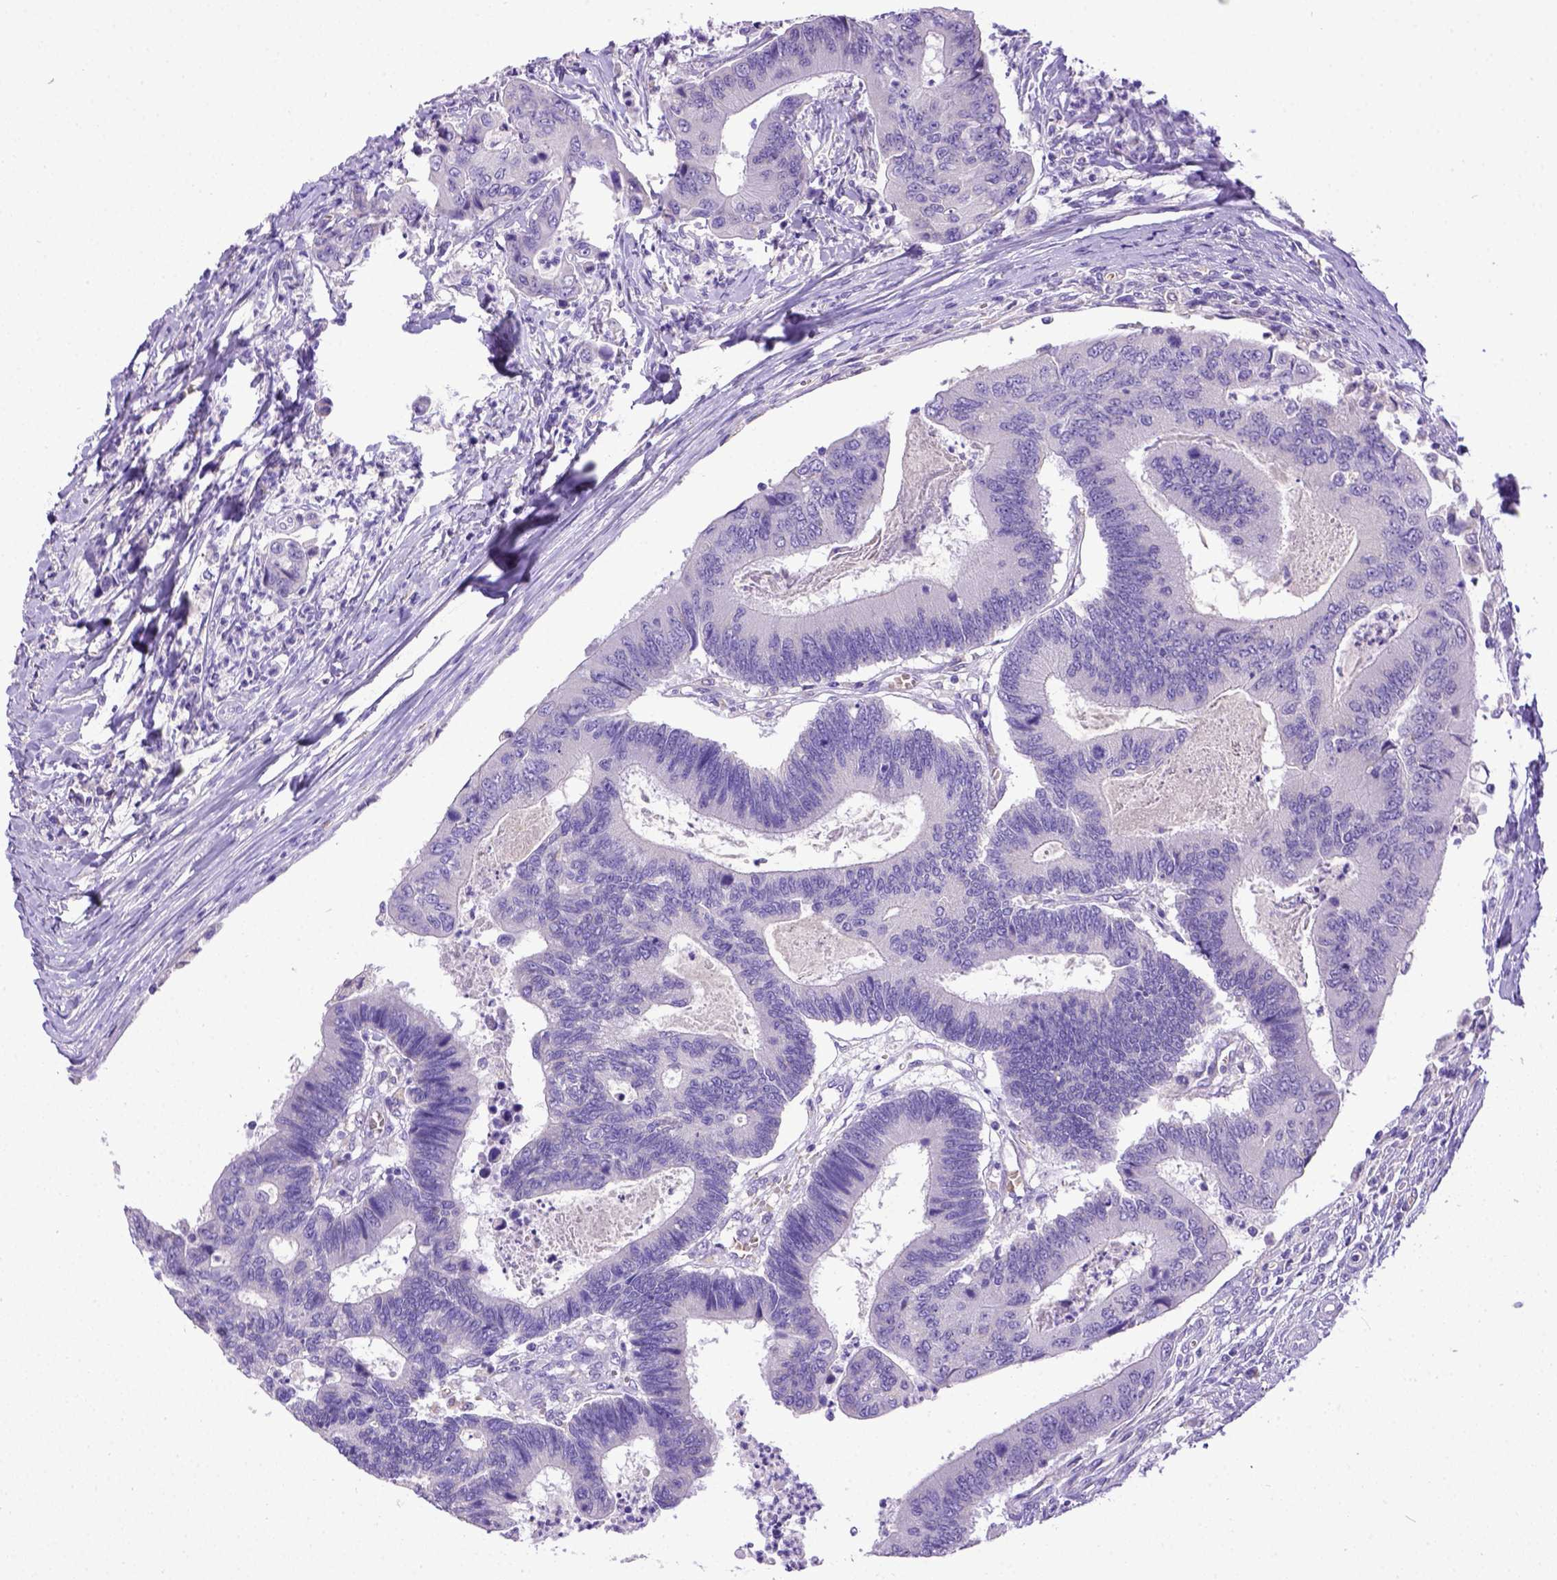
{"staining": {"intensity": "negative", "quantity": "none", "location": "none"}, "tissue": "colorectal cancer", "cell_type": "Tumor cells", "image_type": "cancer", "snomed": [{"axis": "morphology", "description": "Adenocarcinoma, NOS"}, {"axis": "topography", "description": "Colon"}], "caption": "Tumor cells show no significant positivity in adenocarcinoma (colorectal).", "gene": "SPEF1", "patient": {"sex": "female", "age": 67}}